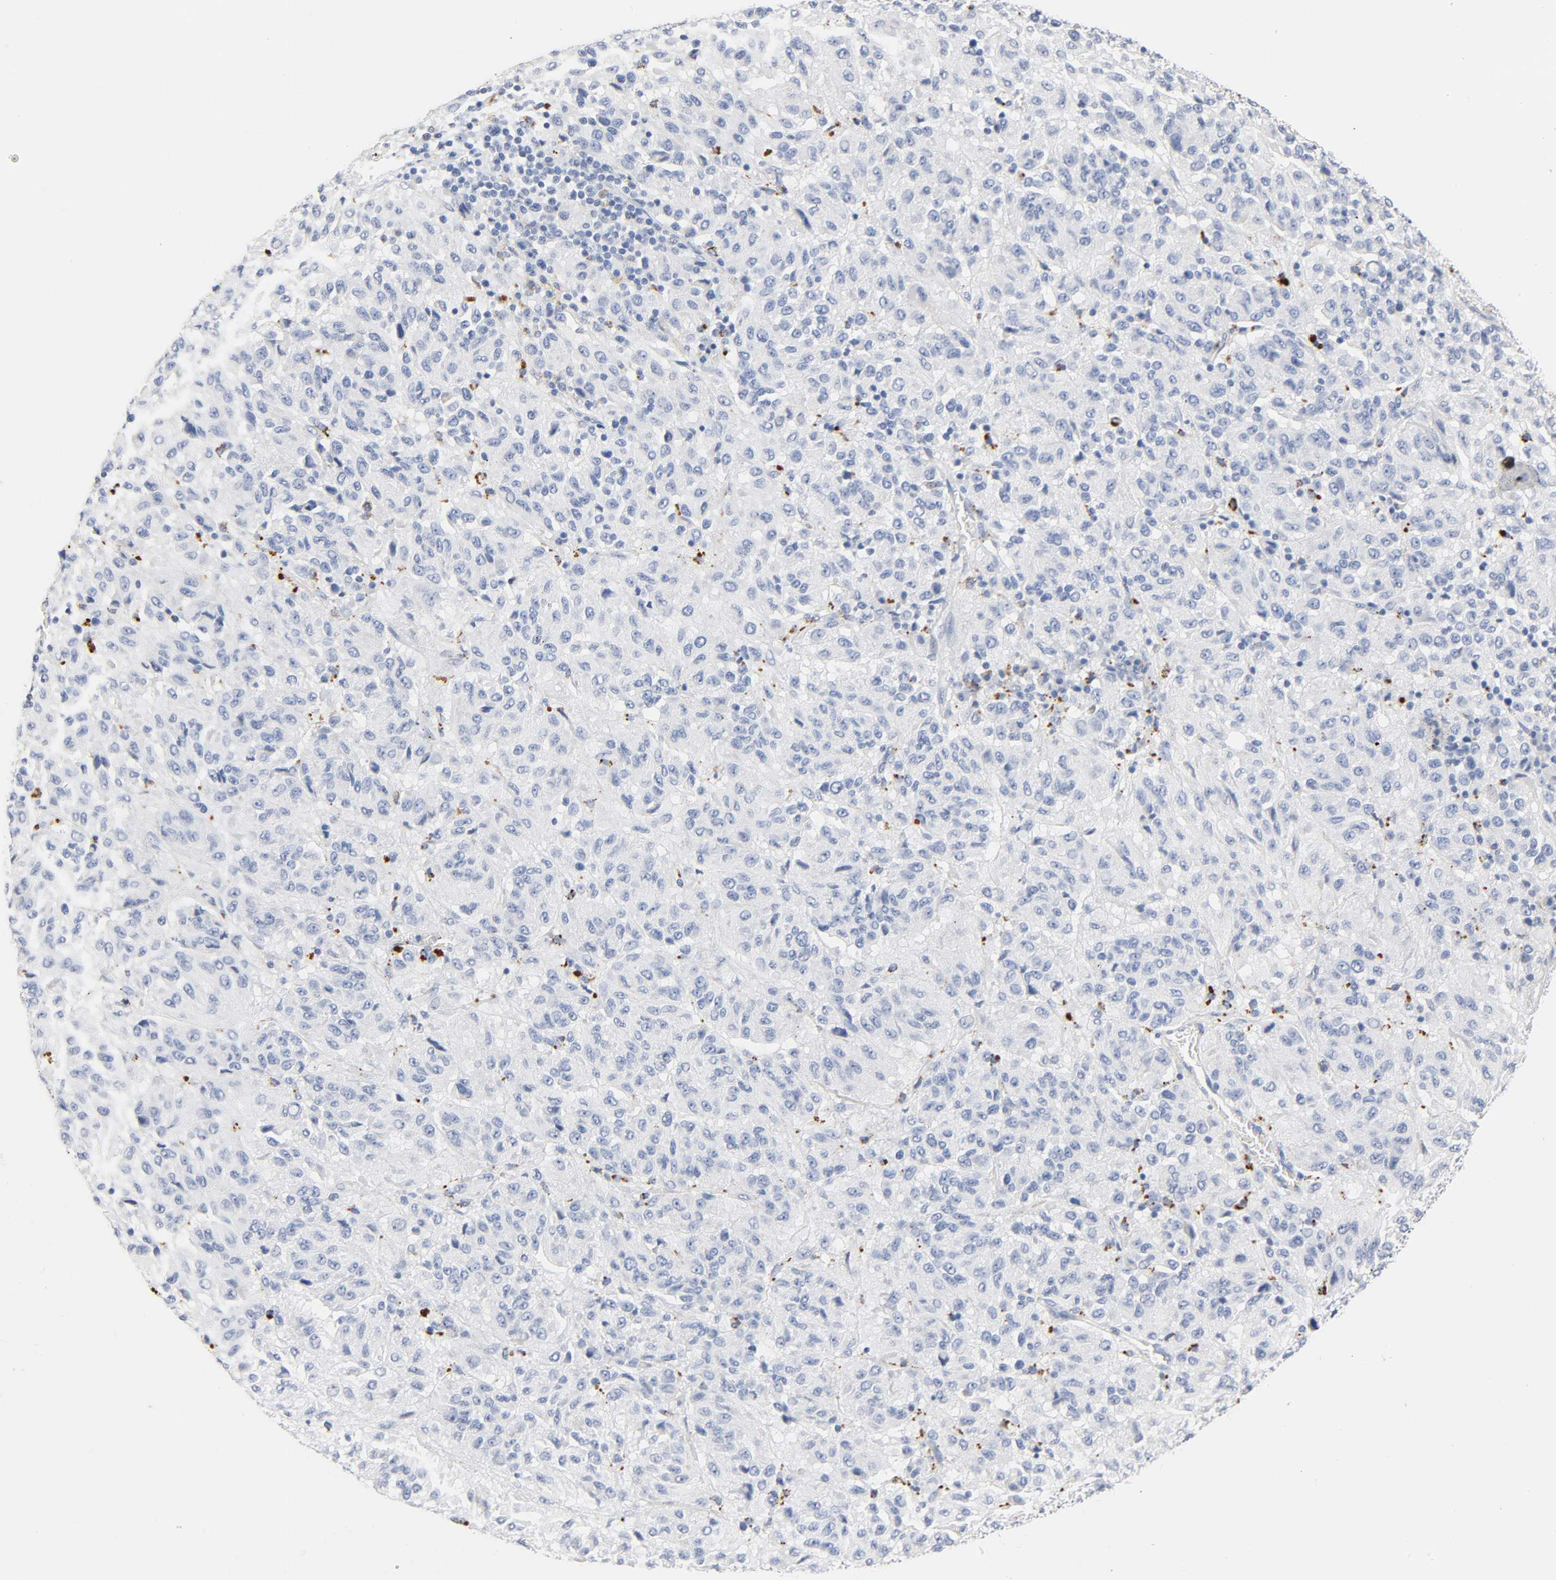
{"staining": {"intensity": "negative", "quantity": "none", "location": "none"}, "tissue": "melanoma", "cell_type": "Tumor cells", "image_type": "cancer", "snomed": [{"axis": "morphology", "description": "Malignant melanoma, Metastatic site"}, {"axis": "topography", "description": "Lung"}], "caption": "Tumor cells show no significant protein positivity in melanoma.", "gene": "PLP1", "patient": {"sex": "male", "age": 64}}